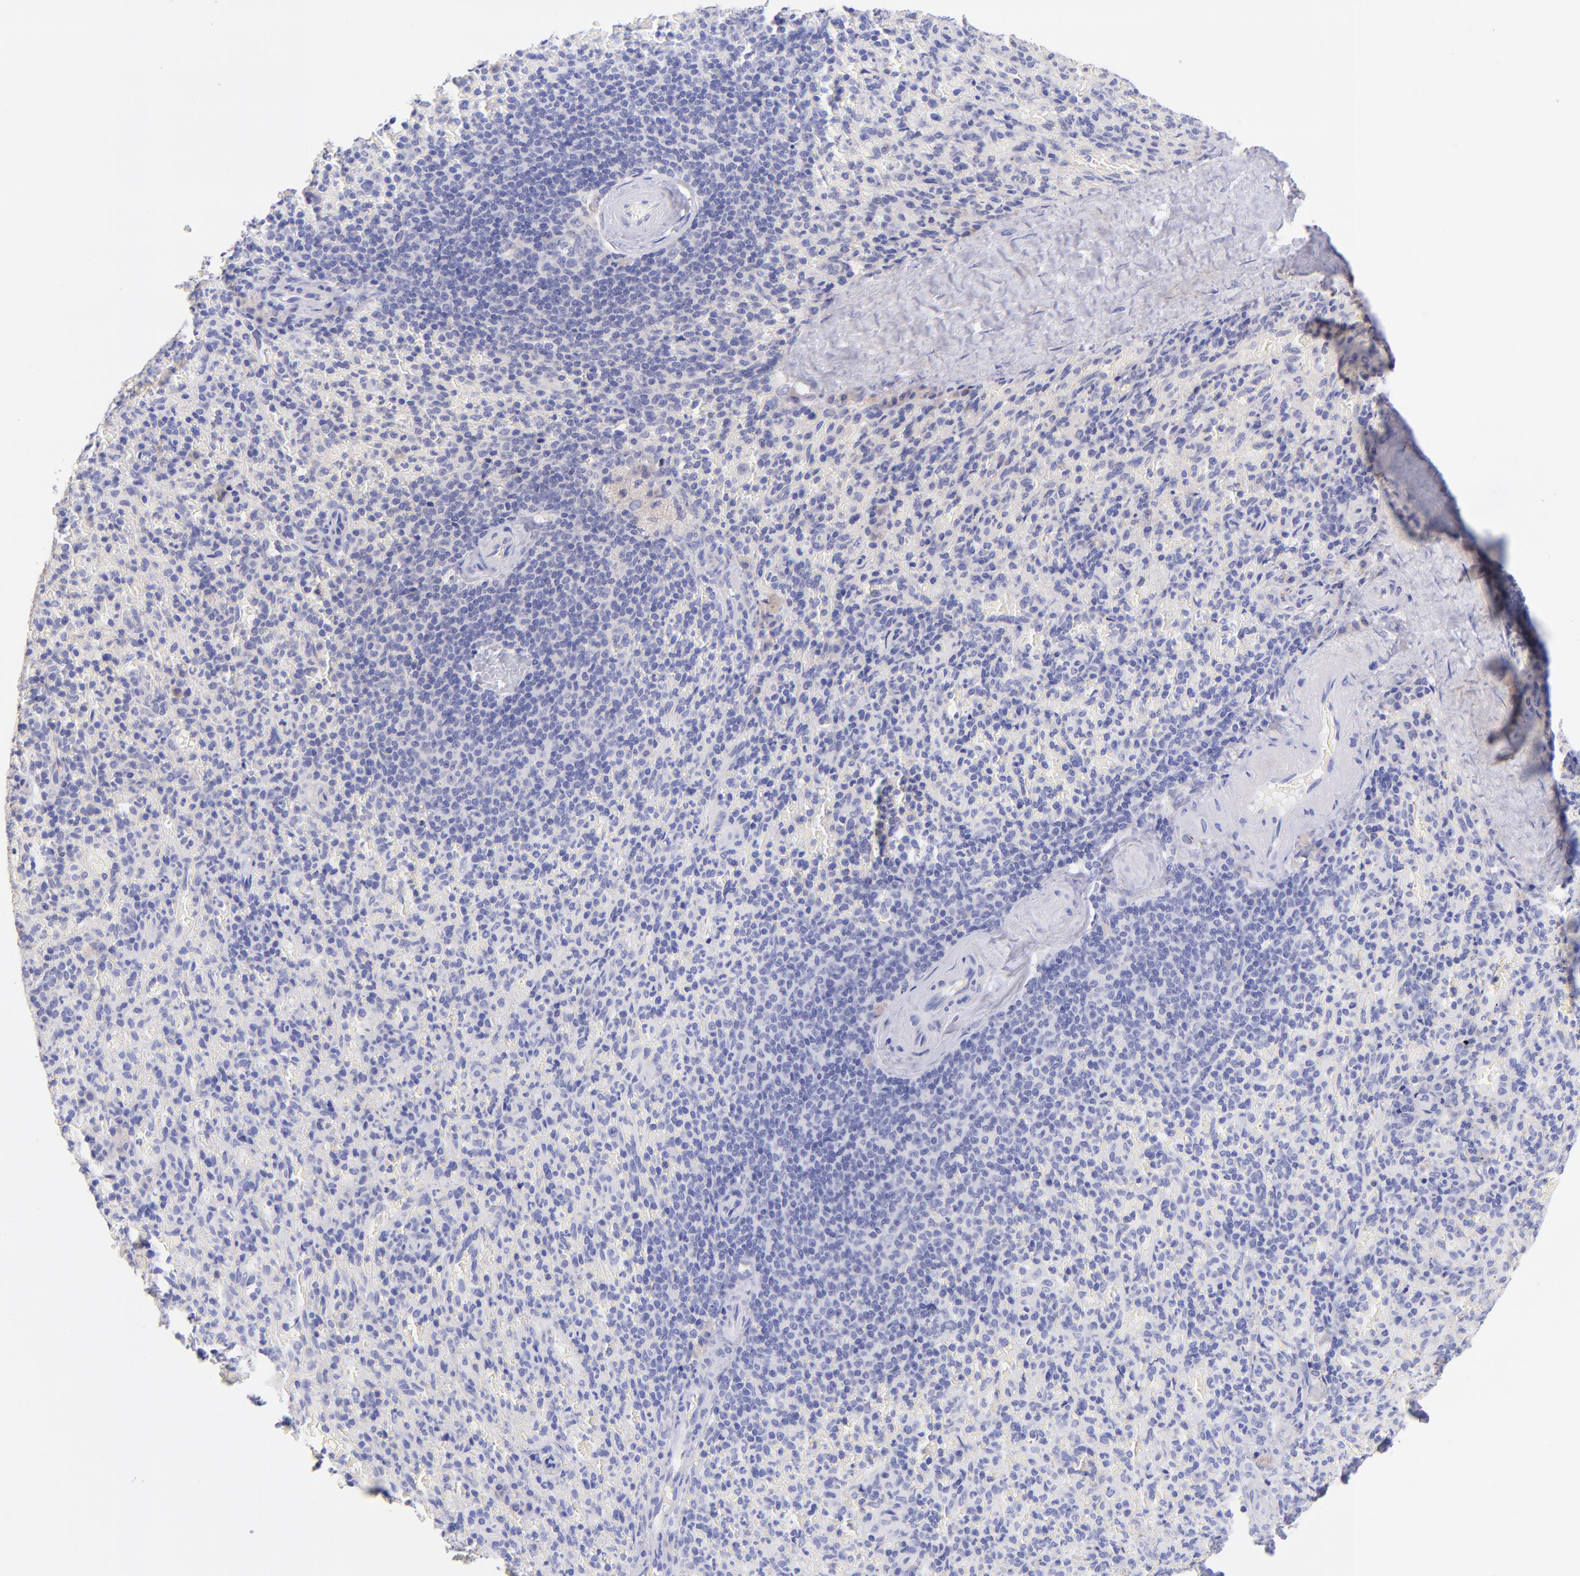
{"staining": {"intensity": "negative", "quantity": "none", "location": "none"}, "tissue": "spleen", "cell_type": "Cells in red pulp", "image_type": "normal", "snomed": [{"axis": "morphology", "description": "Normal tissue, NOS"}, {"axis": "topography", "description": "Spleen"}], "caption": "The micrograph demonstrates no significant expression in cells in red pulp of spleen.", "gene": "RAB3B", "patient": {"sex": "female", "age": 43}}